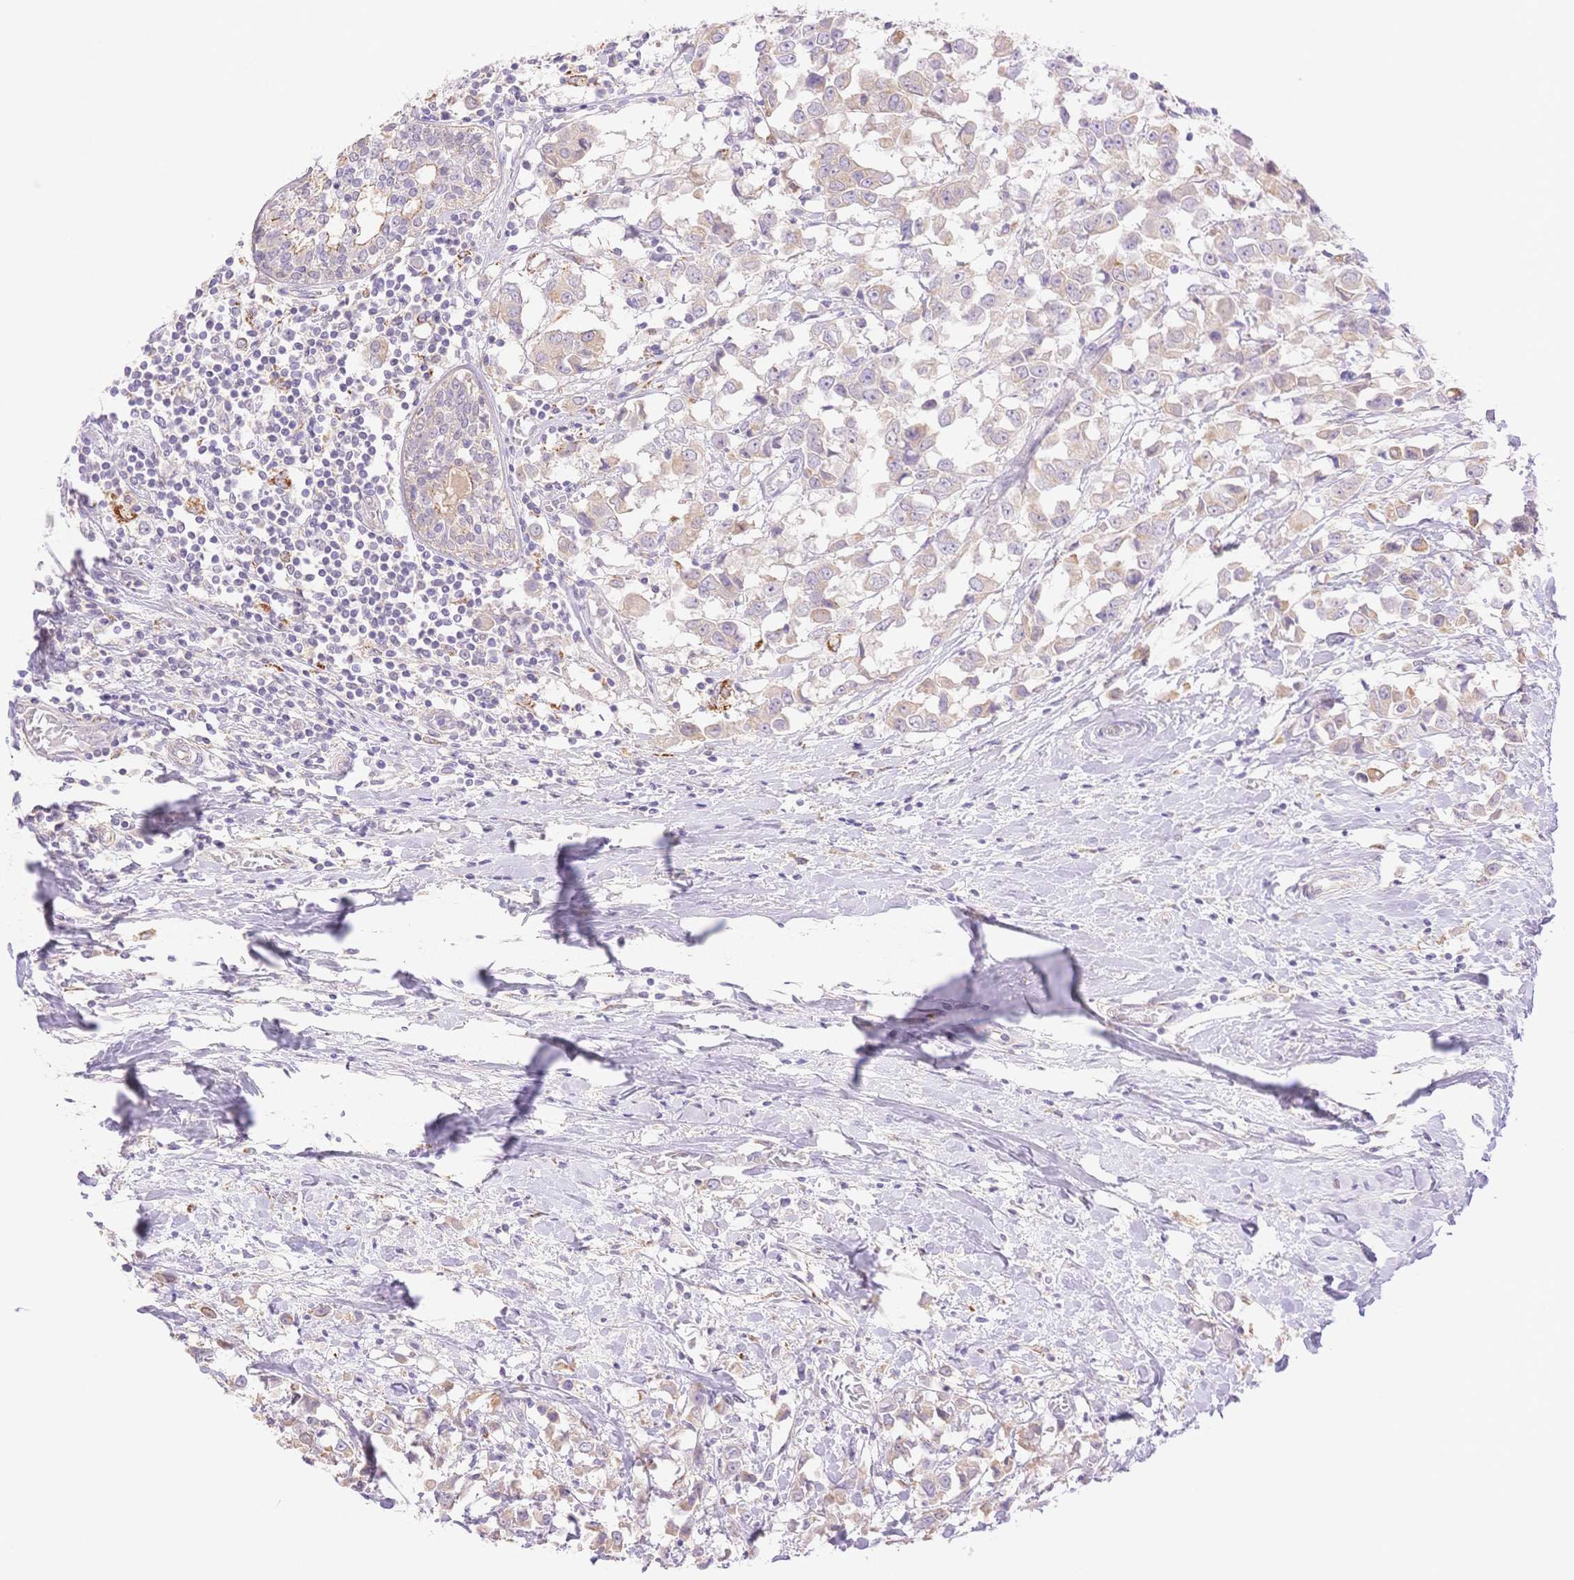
{"staining": {"intensity": "weak", "quantity": "25%-75%", "location": "cytoplasmic/membranous"}, "tissue": "breast cancer", "cell_type": "Tumor cells", "image_type": "cancer", "snomed": [{"axis": "morphology", "description": "Duct carcinoma"}, {"axis": "topography", "description": "Breast"}], "caption": "A brown stain shows weak cytoplasmic/membranous staining of a protein in human breast cancer (intraductal carcinoma) tumor cells.", "gene": "WDR54", "patient": {"sex": "female", "age": 61}}